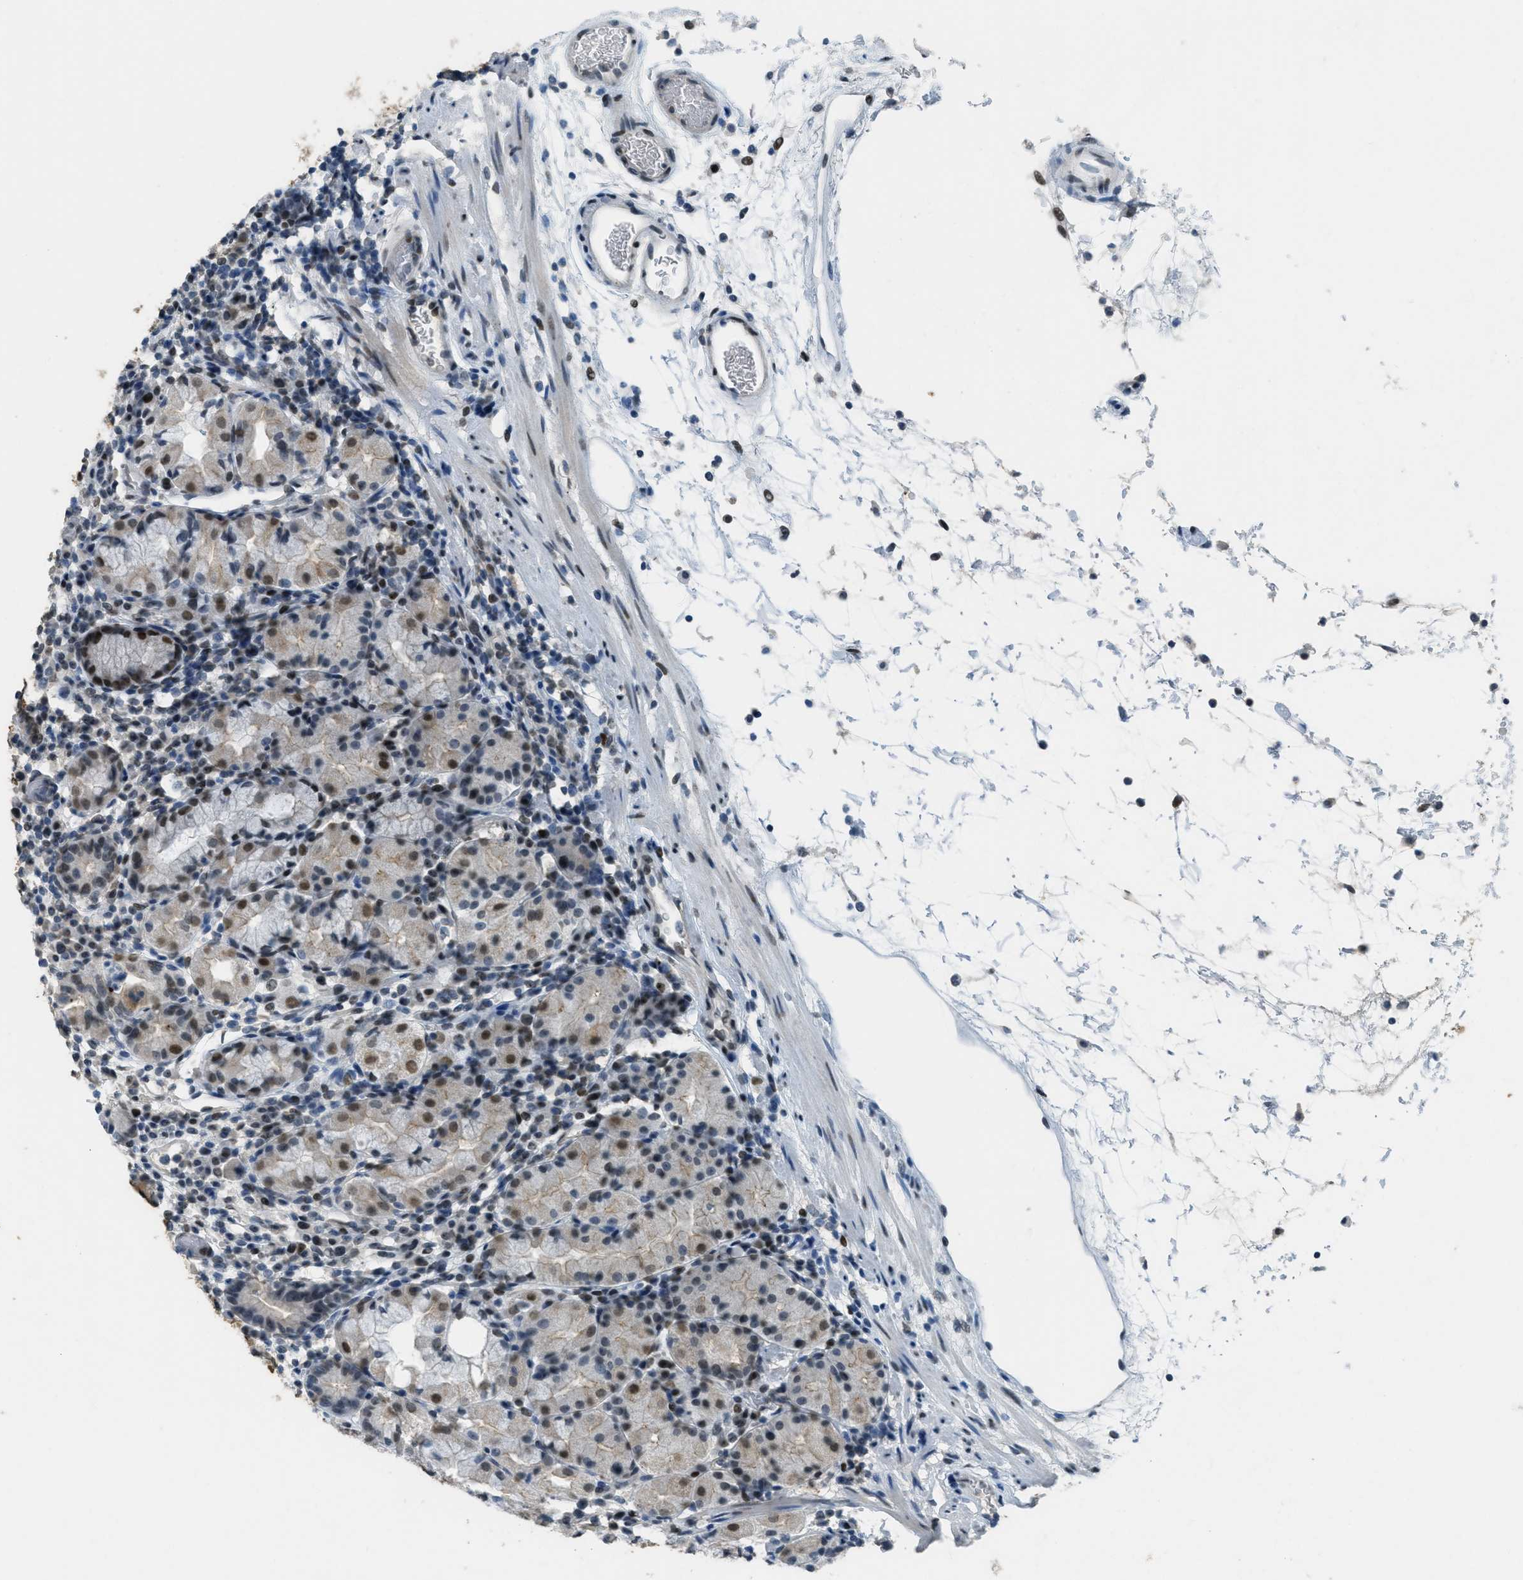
{"staining": {"intensity": "moderate", "quantity": "<25%", "location": "cytoplasmic/membranous"}, "tissue": "stomach", "cell_type": "Glandular cells", "image_type": "normal", "snomed": [{"axis": "morphology", "description": "Normal tissue, NOS"}, {"axis": "topography", "description": "Stomach"}, {"axis": "topography", "description": "Stomach, lower"}], "caption": "A photomicrograph of human stomach stained for a protein exhibits moderate cytoplasmic/membranous brown staining in glandular cells.", "gene": "TTC13", "patient": {"sex": "female", "age": 75}}